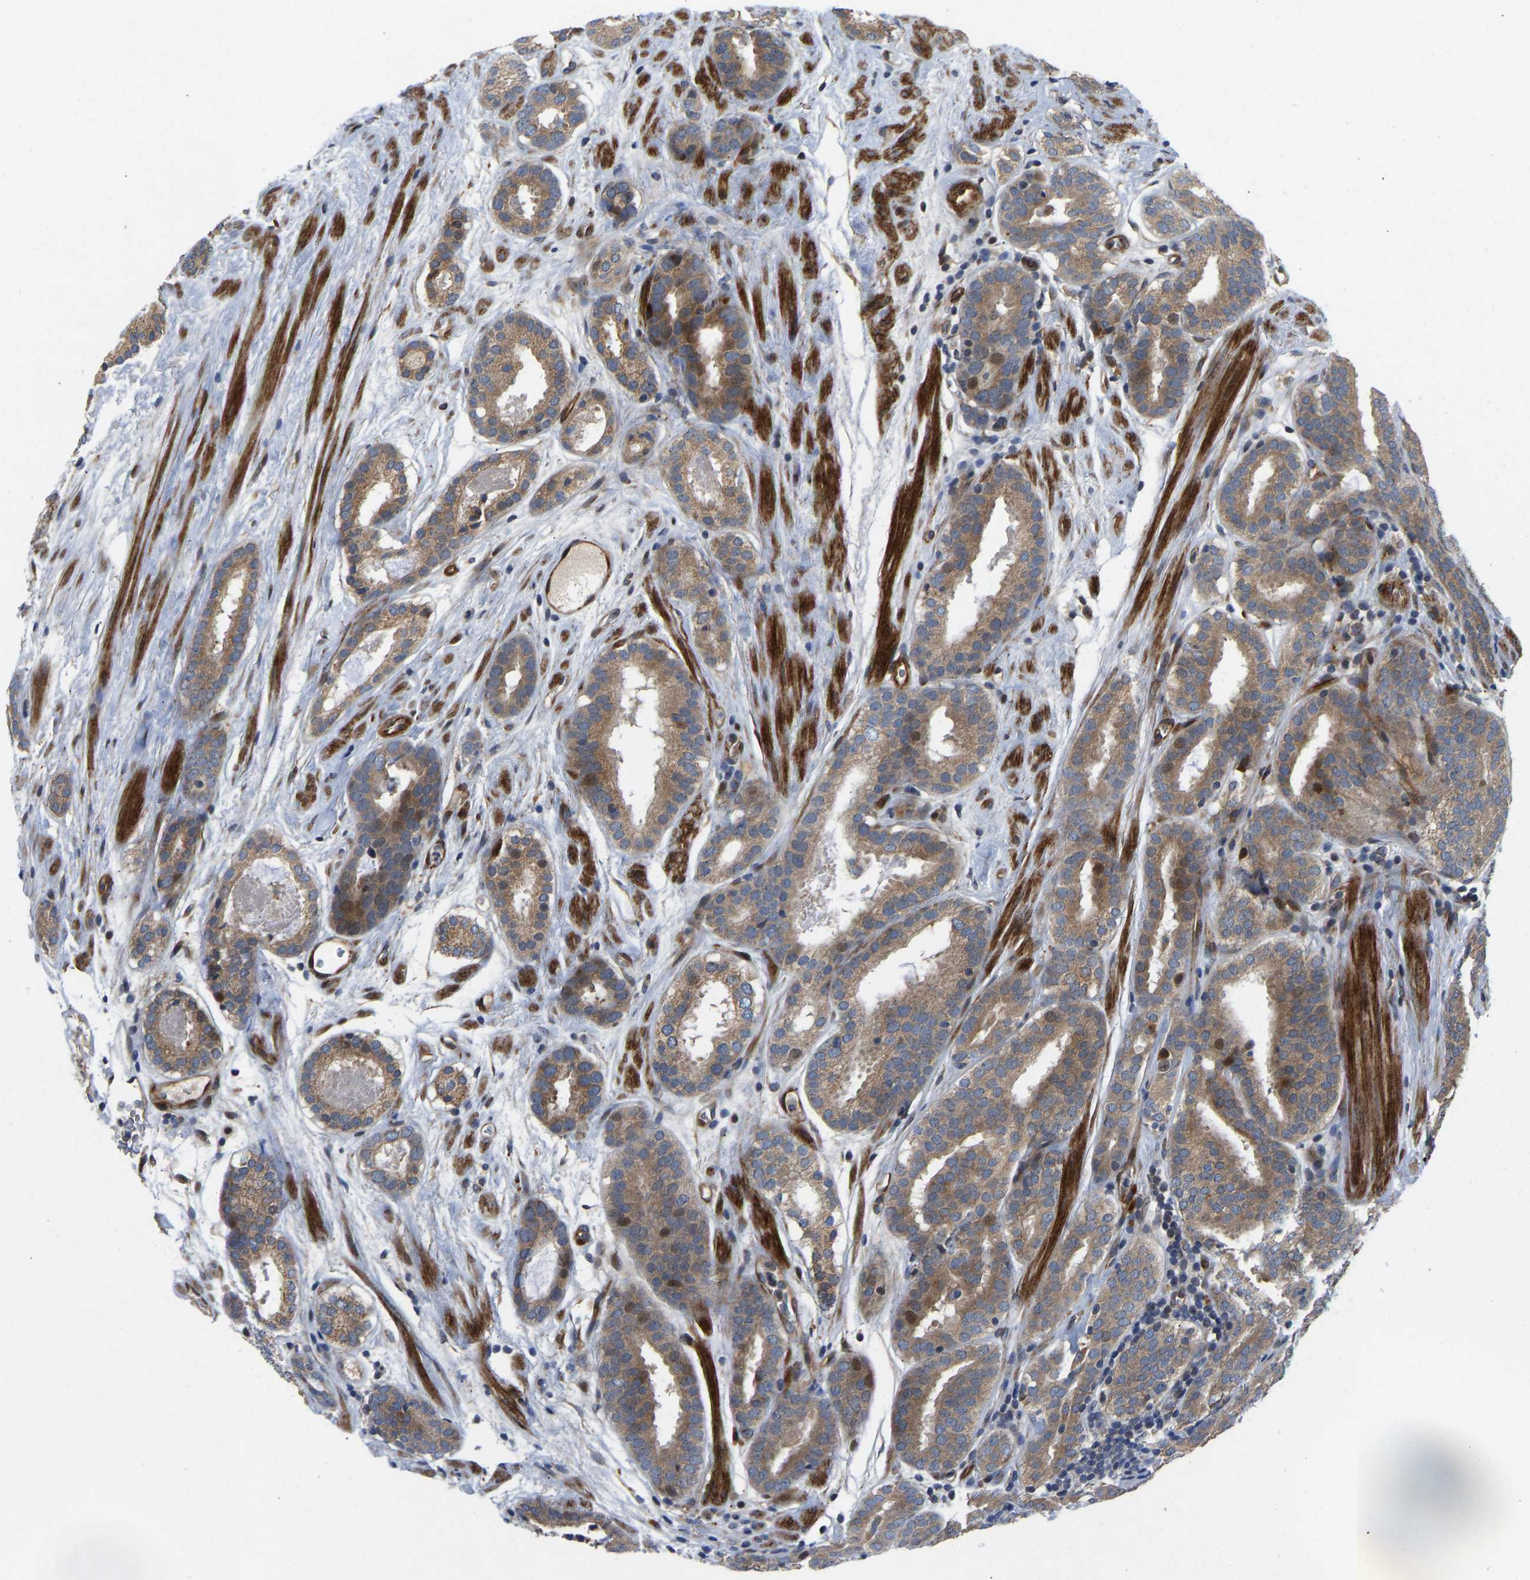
{"staining": {"intensity": "moderate", "quantity": ">75%", "location": "cytoplasmic/membranous"}, "tissue": "prostate cancer", "cell_type": "Tumor cells", "image_type": "cancer", "snomed": [{"axis": "morphology", "description": "Adenocarcinoma, Low grade"}, {"axis": "topography", "description": "Prostate"}], "caption": "Immunohistochemistry (IHC) (DAB (3,3'-diaminobenzidine)) staining of human prostate low-grade adenocarcinoma reveals moderate cytoplasmic/membranous protein positivity in about >75% of tumor cells. Using DAB (3,3'-diaminobenzidine) (brown) and hematoxylin (blue) stains, captured at high magnification using brightfield microscopy.", "gene": "TMEM38B", "patient": {"sex": "male", "age": 69}}